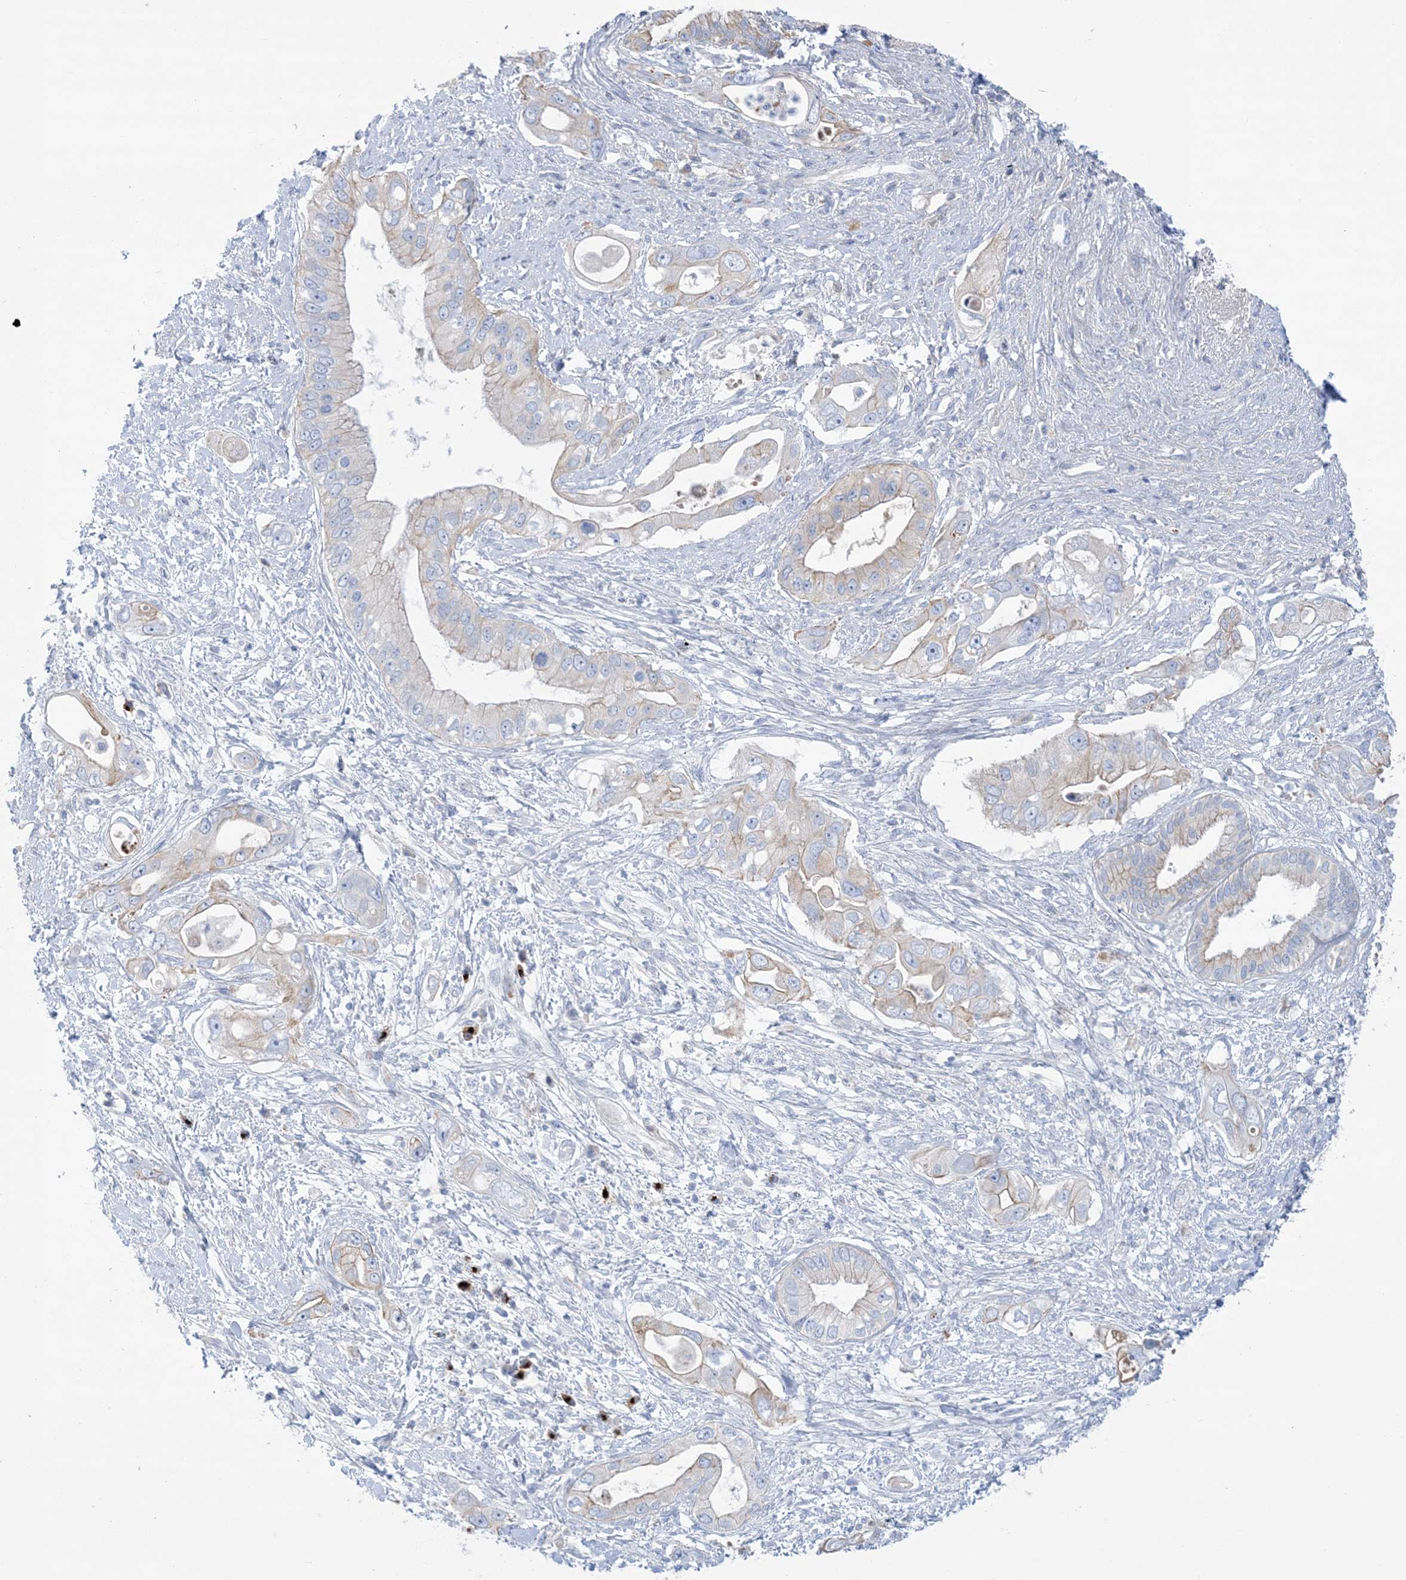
{"staining": {"intensity": "moderate", "quantity": "25%-75%", "location": "cytoplasmic/membranous"}, "tissue": "pancreatic cancer", "cell_type": "Tumor cells", "image_type": "cancer", "snomed": [{"axis": "morphology", "description": "Inflammation, NOS"}, {"axis": "morphology", "description": "Adenocarcinoma, NOS"}, {"axis": "topography", "description": "Pancreas"}], "caption": "Pancreatic cancer stained with a protein marker exhibits moderate staining in tumor cells.", "gene": "ATP11C", "patient": {"sex": "female", "age": 56}}